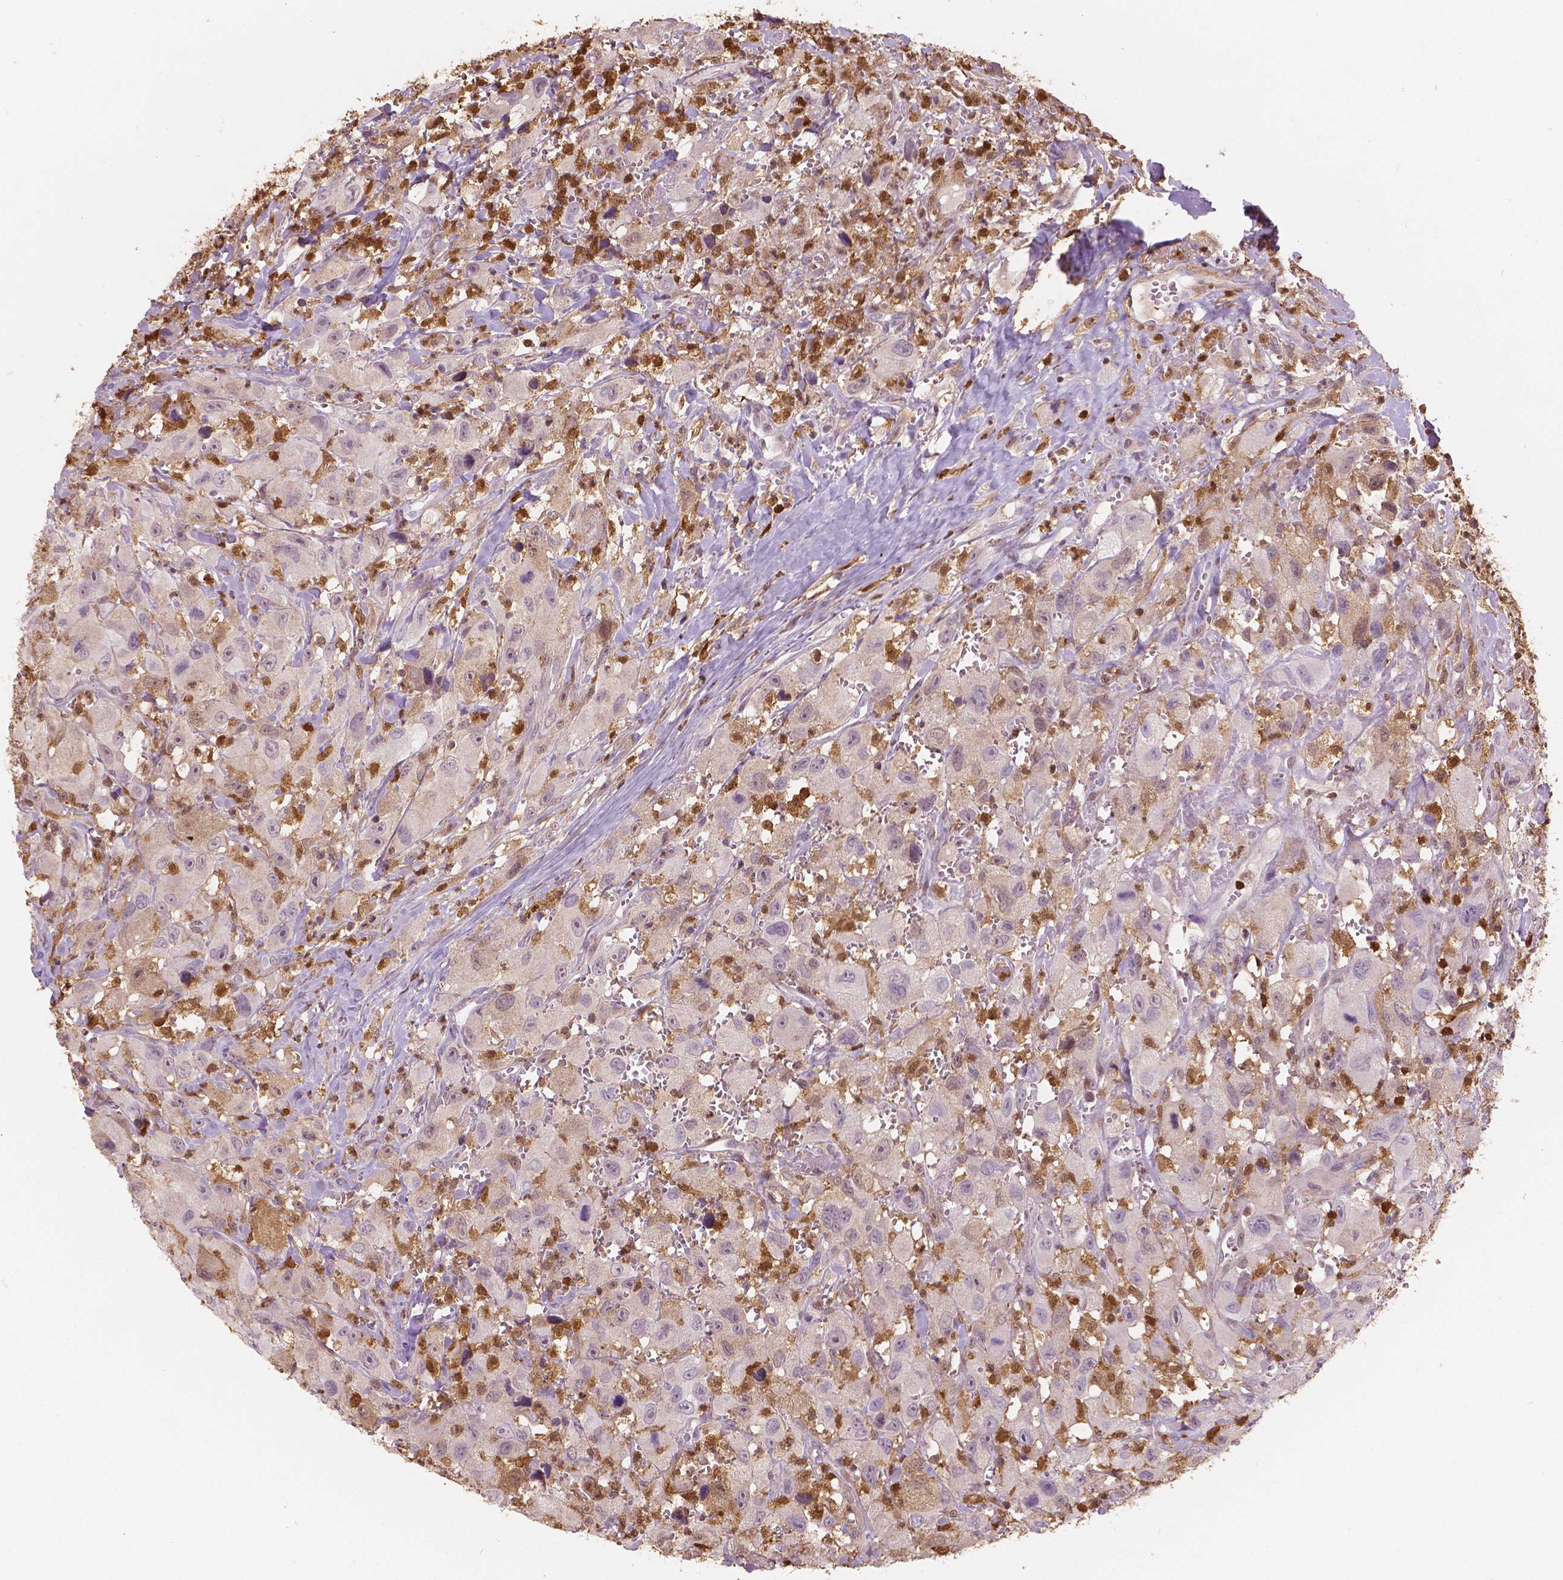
{"staining": {"intensity": "negative", "quantity": "none", "location": "none"}, "tissue": "head and neck cancer", "cell_type": "Tumor cells", "image_type": "cancer", "snomed": [{"axis": "morphology", "description": "Squamous cell carcinoma, NOS"}, {"axis": "morphology", "description": "Squamous cell carcinoma, metastatic, NOS"}, {"axis": "topography", "description": "Oral tissue"}, {"axis": "topography", "description": "Head-Neck"}], "caption": "A high-resolution histopathology image shows immunohistochemistry staining of metastatic squamous cell carcinoma (head and neck), which exhibits no significant staining in tumor cells. The staining was performed using DAB to visualize the protein expression in brown, while the nuclei were stained in blue with hematoxylin (Magnification: 20x).", "gene": "S100A4", "patient": {"sex": "female", "age": 85}}